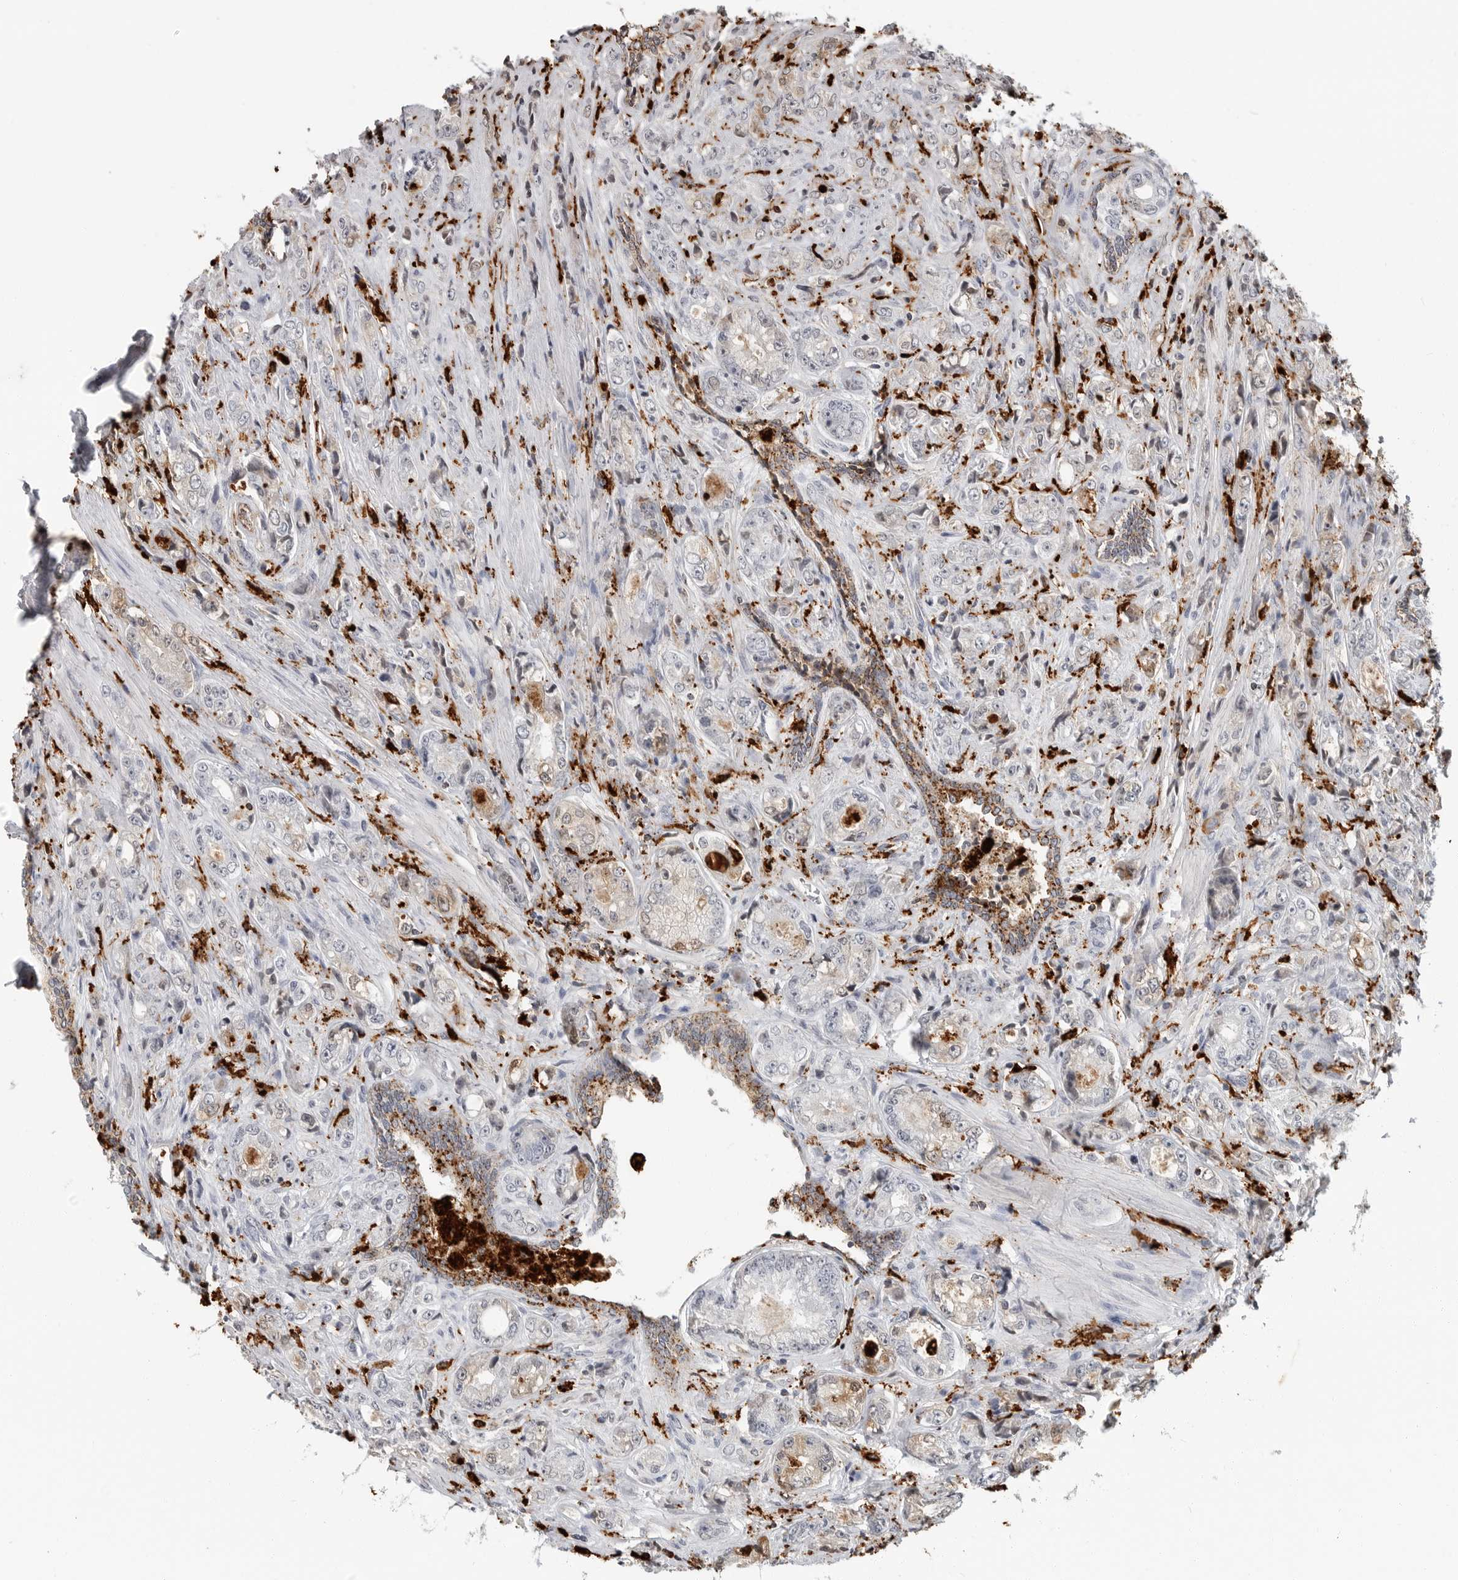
{"staining": {"intensity": "moderate", "quantity": "<25%", "location": "cytoplasmic/membranous"}, "tissue": "prostate cancer", "cell_type": "Tumor cells", "image_type": "cancer", "snomed": [{"axis": "morphology", "description": "Adenocarcinoma, High grade"}, {"axis": "topography", "description": "Prostate"}], "caption": "Immunohistochemical staining of prostate high-grade adenocarcinoma reveals low levels of moderate cytoplasmic/membranous expression in approximately <25% of tumor cells.", "gene": "IFI30", "patient": {"sex": "male", "age": 61}}